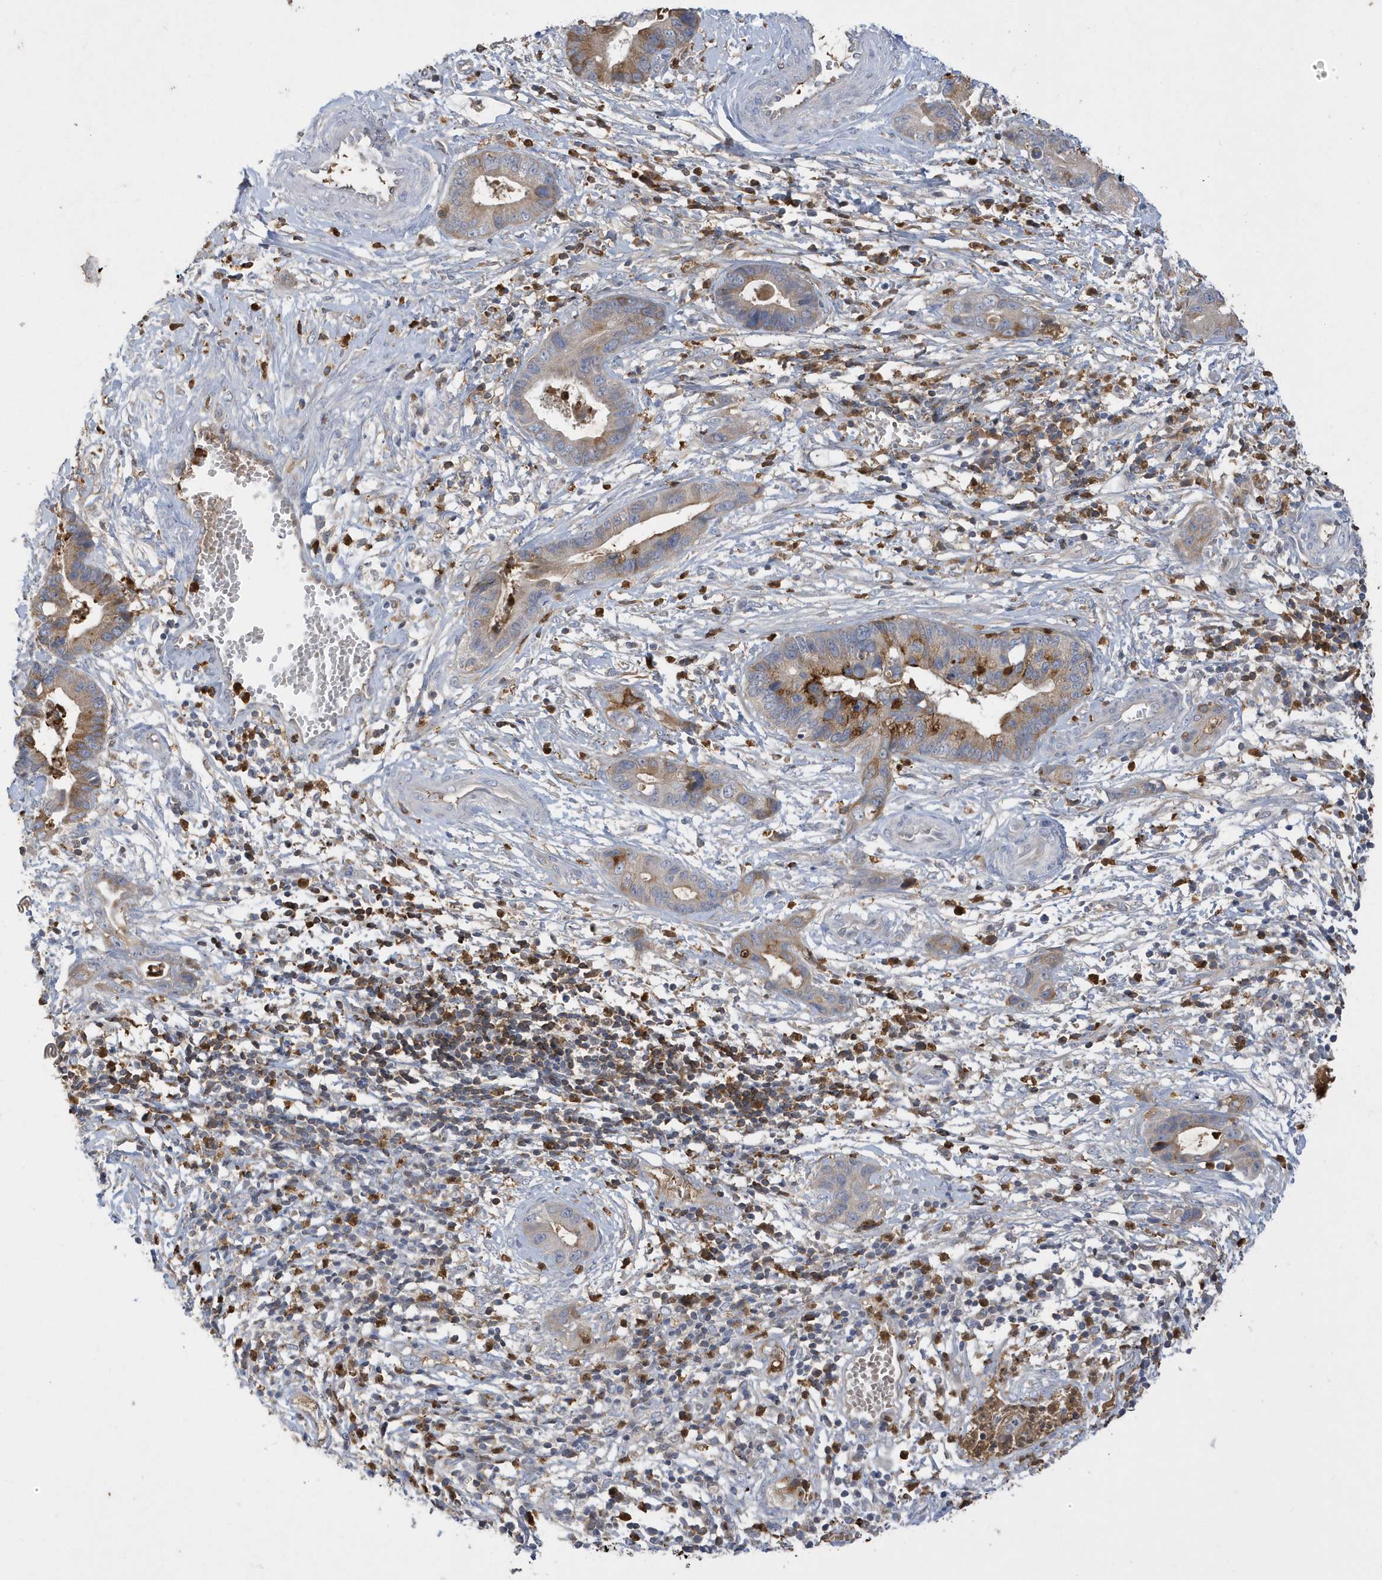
{"staining": {"intensity": "moderate", "quantity": ">75%", "location": "cytoplasmic/membranous"}, "tissue": "cervical cancer", "cell_type": "Tumor cells", "image_type": "cancer", "snomed": [{"axis": "morphology", "description": "Adenocarcinoma, NOS"}, {"axis": "topography", "description": "Cervix"}], "caption": "The immunohistochemical stain highlights moderate cytoplasmic/membranous expression in tumor cells of adenocarcinoma (cervical) tissue. The staining is performed using DAB brown chromogen to label protein expression. The nuclei are counter-stained blue using hematoxylin.", "gene": "DPP9", "patient": {"sex": "female", "age": 44}}